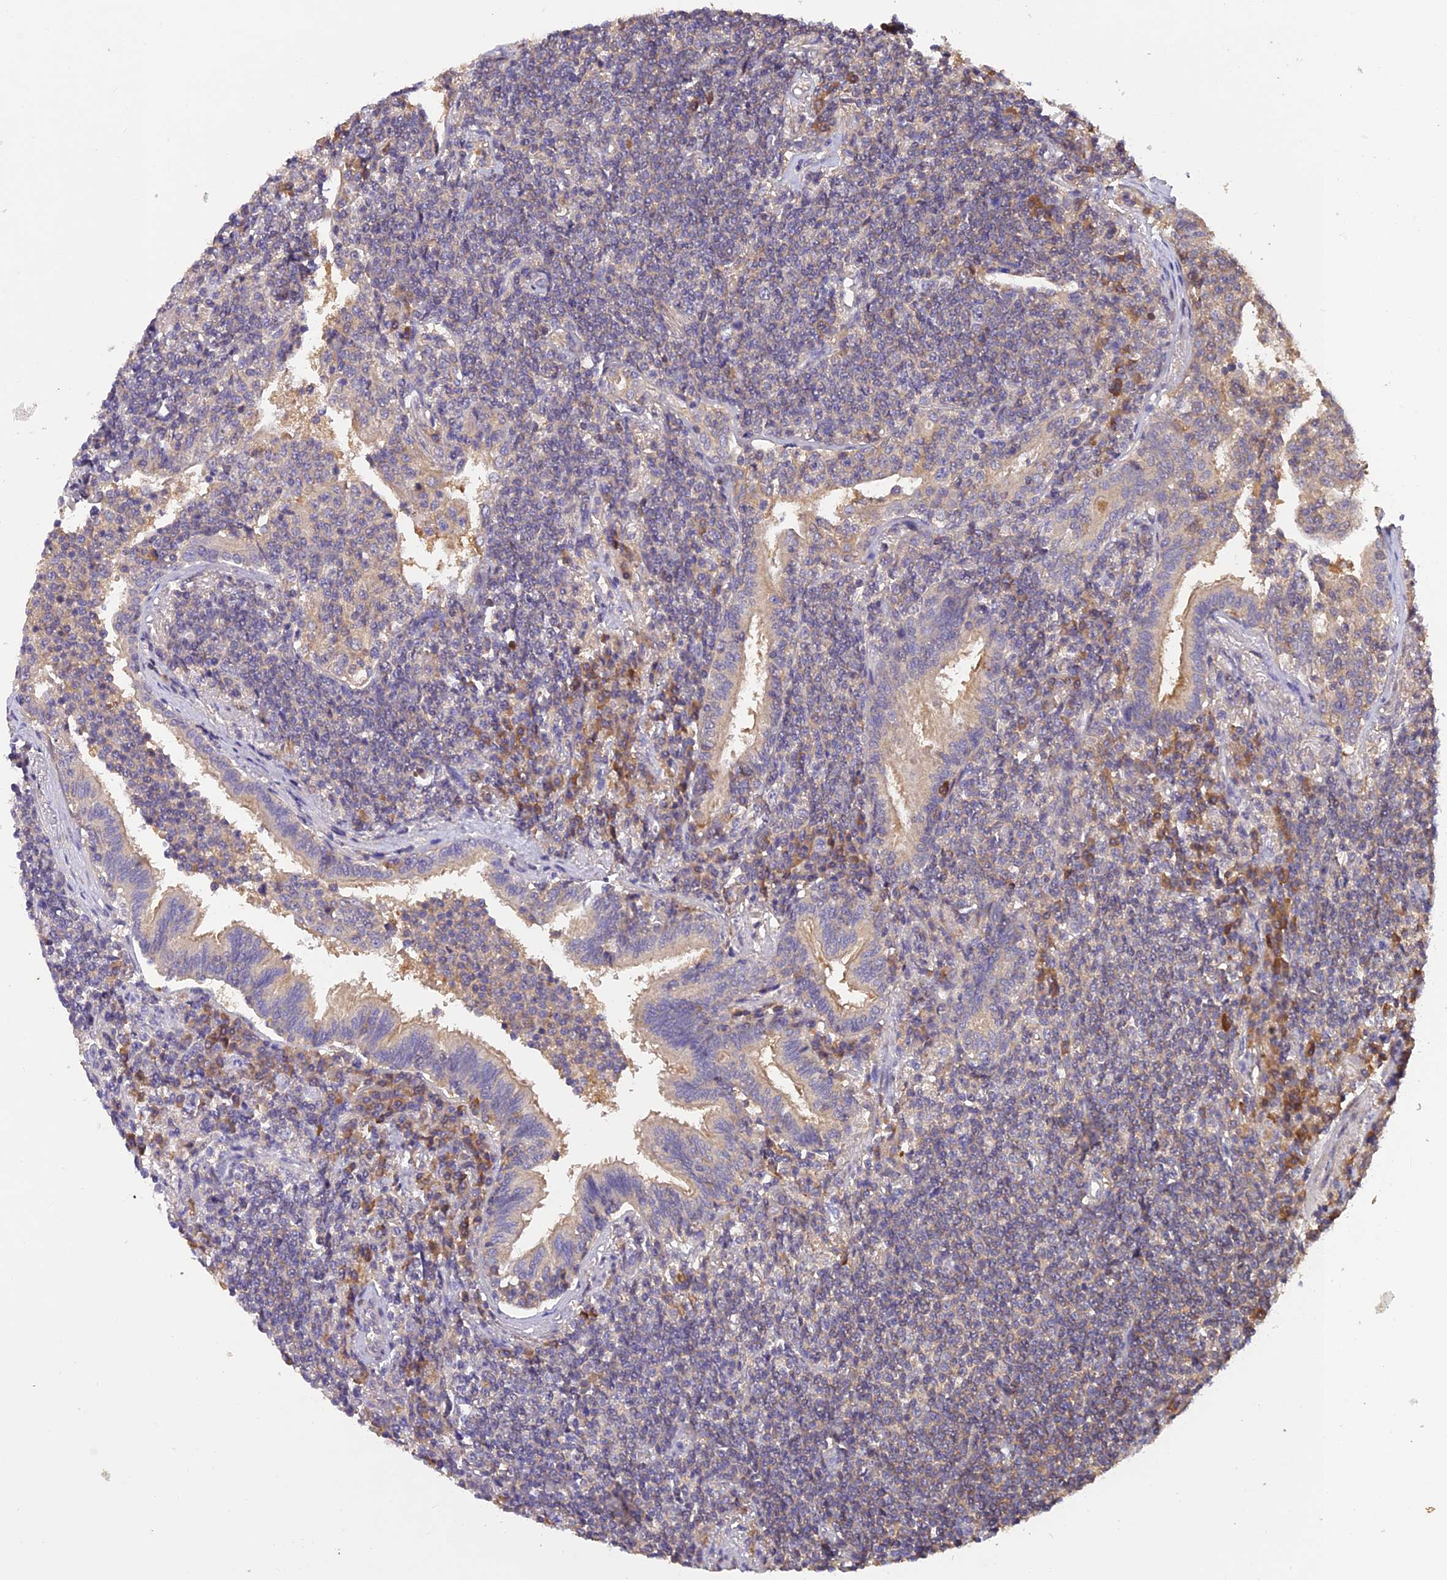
{"staining": {"intensity": "negative", "quantity": "none", "location": "none"}, "tissue": "lymphoma", "cell_type": "Tumor cells", "image_type": "cancer", "snomed": [{"axis": "morphology", "description": "Malignant lymphoma, non-Hodgkin's type, Low grade"}, {"axis": "topography", "description": "Lung"}], "caption": "IHC histopathology image of neoplastic tissue: human low-grade malignant lymphoma, non-Hodgkin's type stained with DAB reveals no significant protein expression in tumor cells. Brightfield microscopy of immunohistochemistry (IHC) stained with DAB (brown) and hematoxylin (blue), captured at high magnification.", "gene": "DENND5B", "patient": {"sex": "female", "age": 71}}